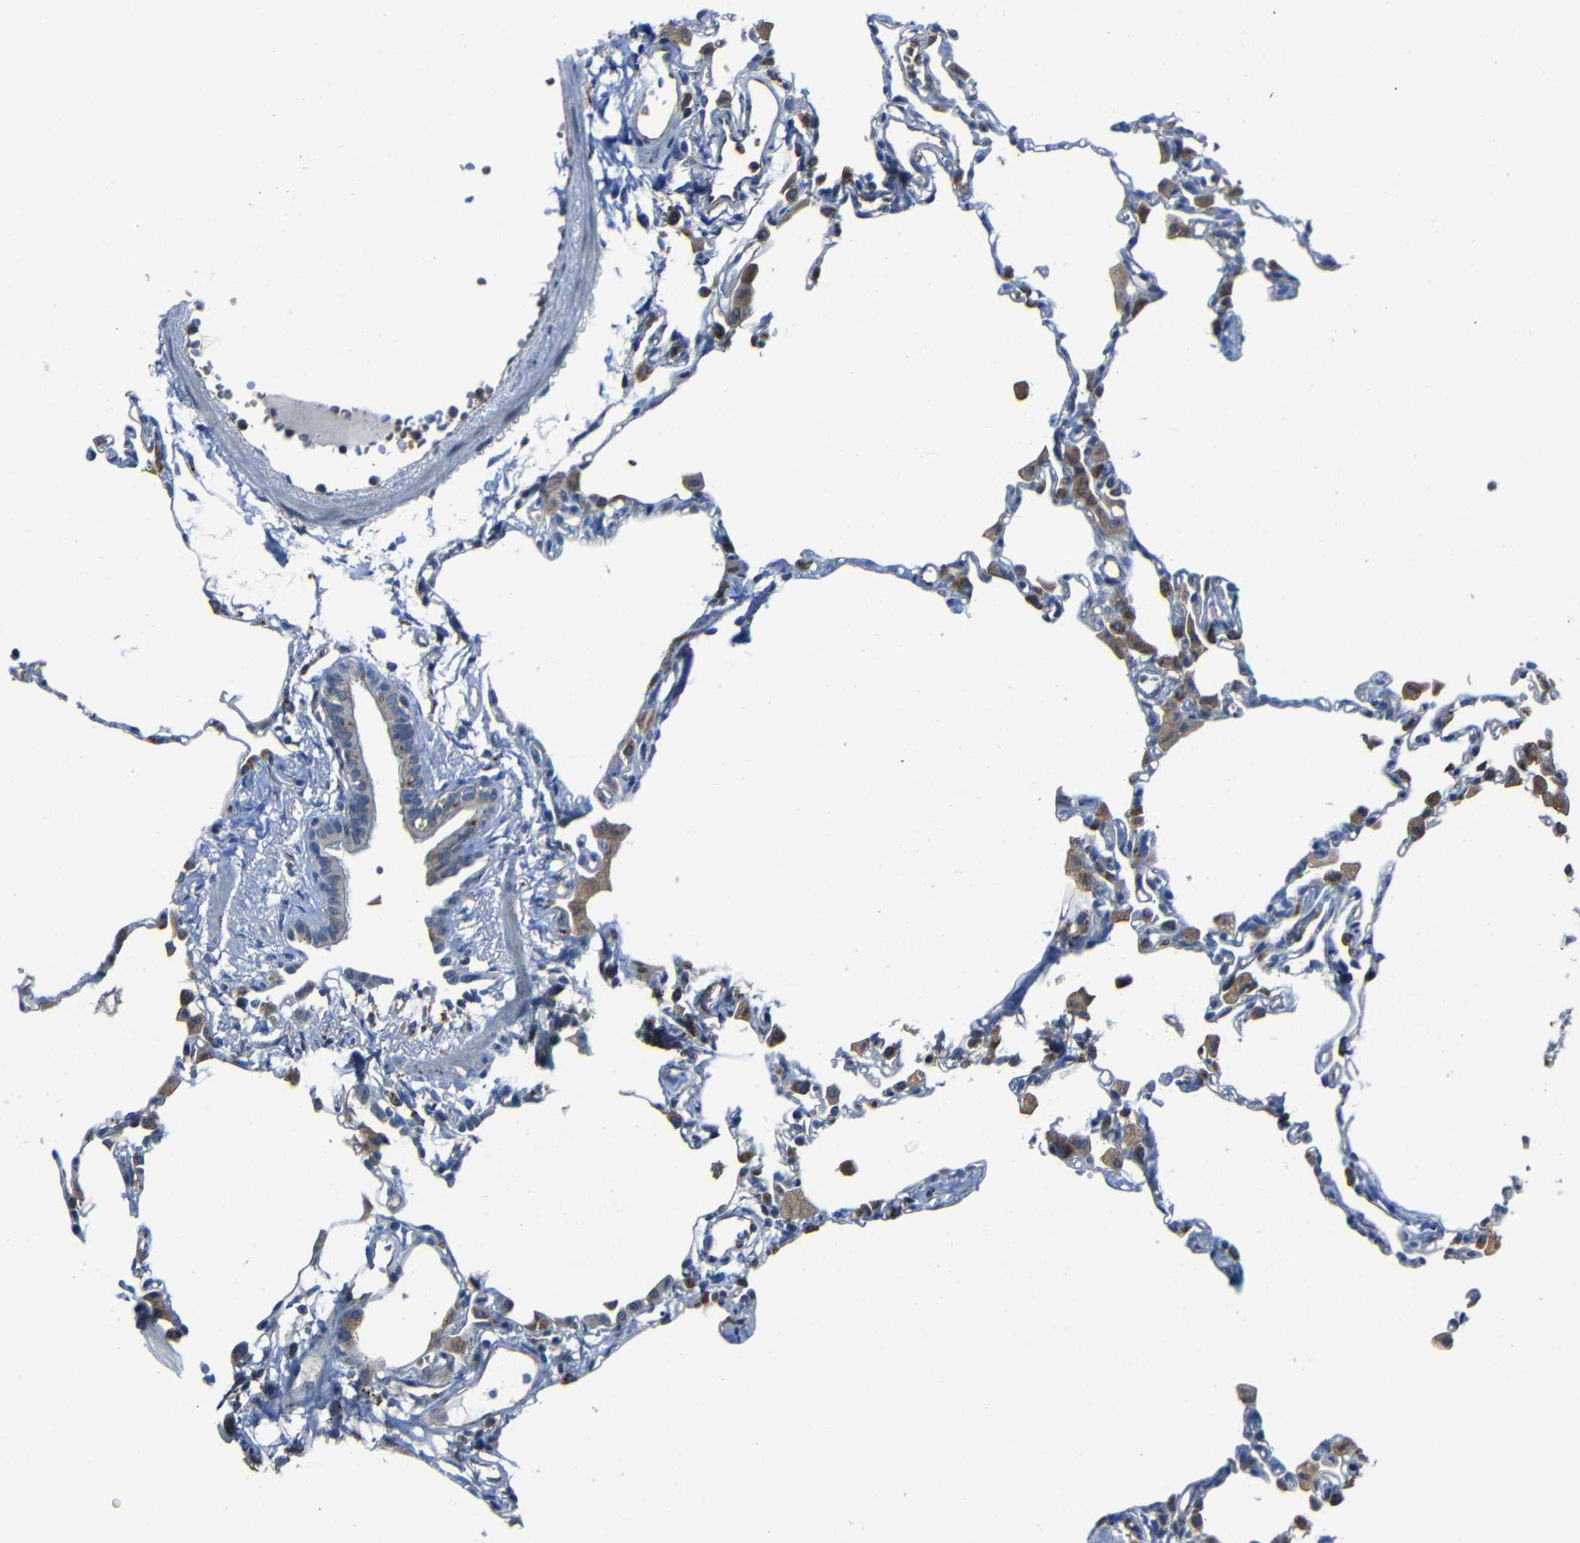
{"staining": {"intensity": "moderate", "quantity": ">75%", "location": "cytoplasmic/membranous"}, "tissue": "lung", "cell_type": "Alveolar cells", "image_type": "normal", "snomed": [{"axis": "morphology", "description": "Normal tissue, NOS"}, {"axis": "topography", "description": "Lung"}], "caption": "Lung was stained to show a protein in brown. There is medium levels of moderate cytoplasmic/membranous expression in approximately >75% of alveolar cells. (Stains: DAB in brown, nuclei in blue, Microscopy: brightfield microscopy at high magnification).", "gene": "DNAJC5", "patient": {"sex": "female", "age": 49}}